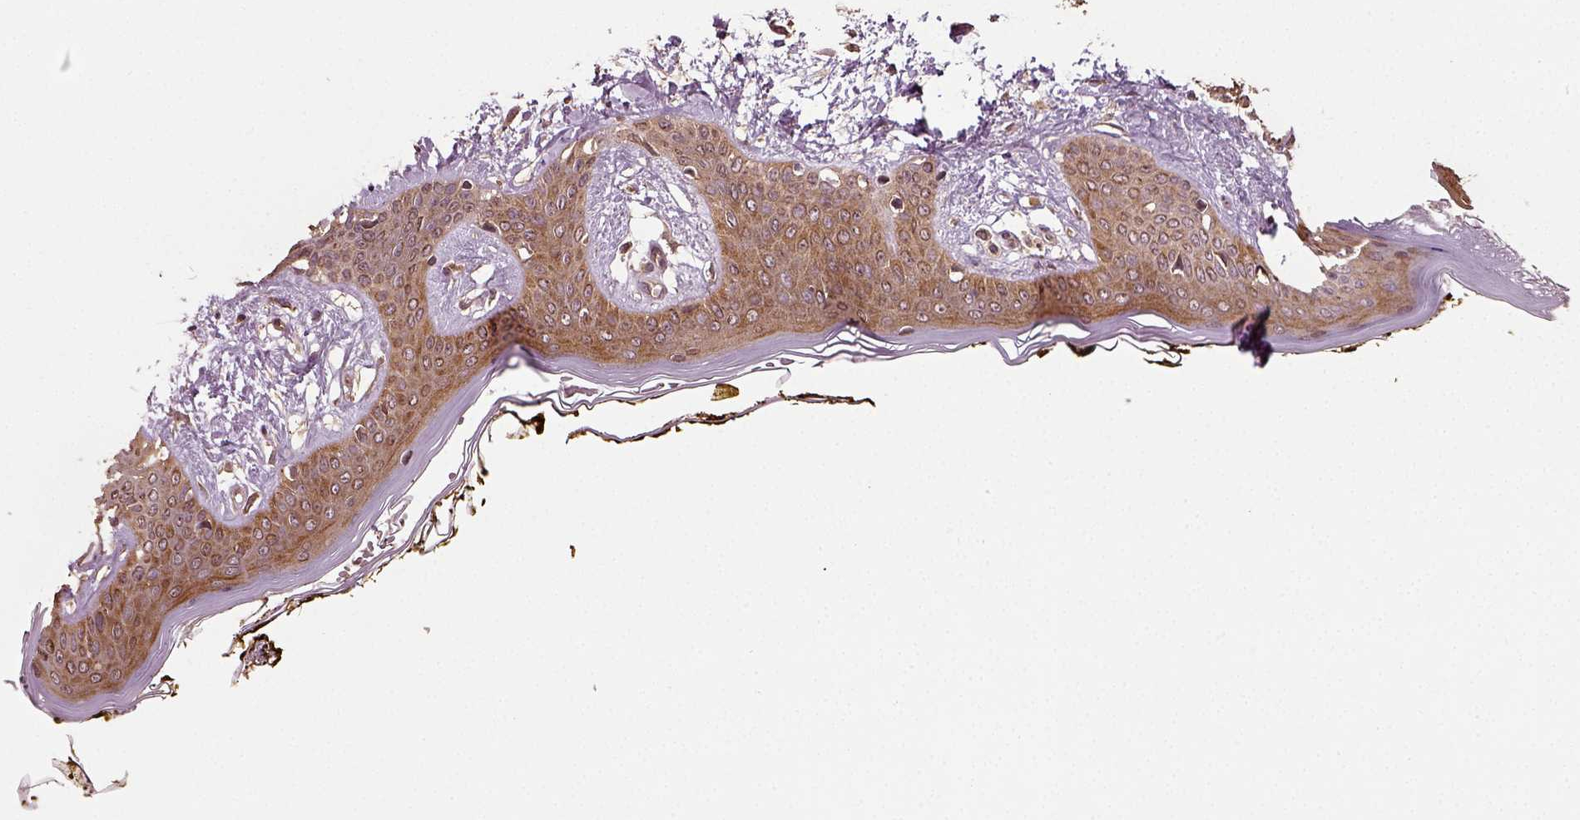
{"staining": {"intensity": "moderate", "quantity": "<25%", "location": "cytoplasmic/membranous"}, "tissue": "skin", "cell_type": "Fibroblasts", "image_type": "normal", "snomed": [{"axis": "morphology", "description": "Normal tissue, NOS"}, {"axis": "topography", "description": "Skin"}], "caption": "Immunohistochemical staining of normal human skin demonstrates <25% levels of moderate cytoplasmic/membranous protein staining in approximately <25% of fibroblasts. The staining was performed using DAB to visualize the protein expression in brown, while the nuclei were stained in blue with hematoxylin (Magnification: 20x).", "gene": "ERV3", "patient": {"sex": "female", "age": 34}}